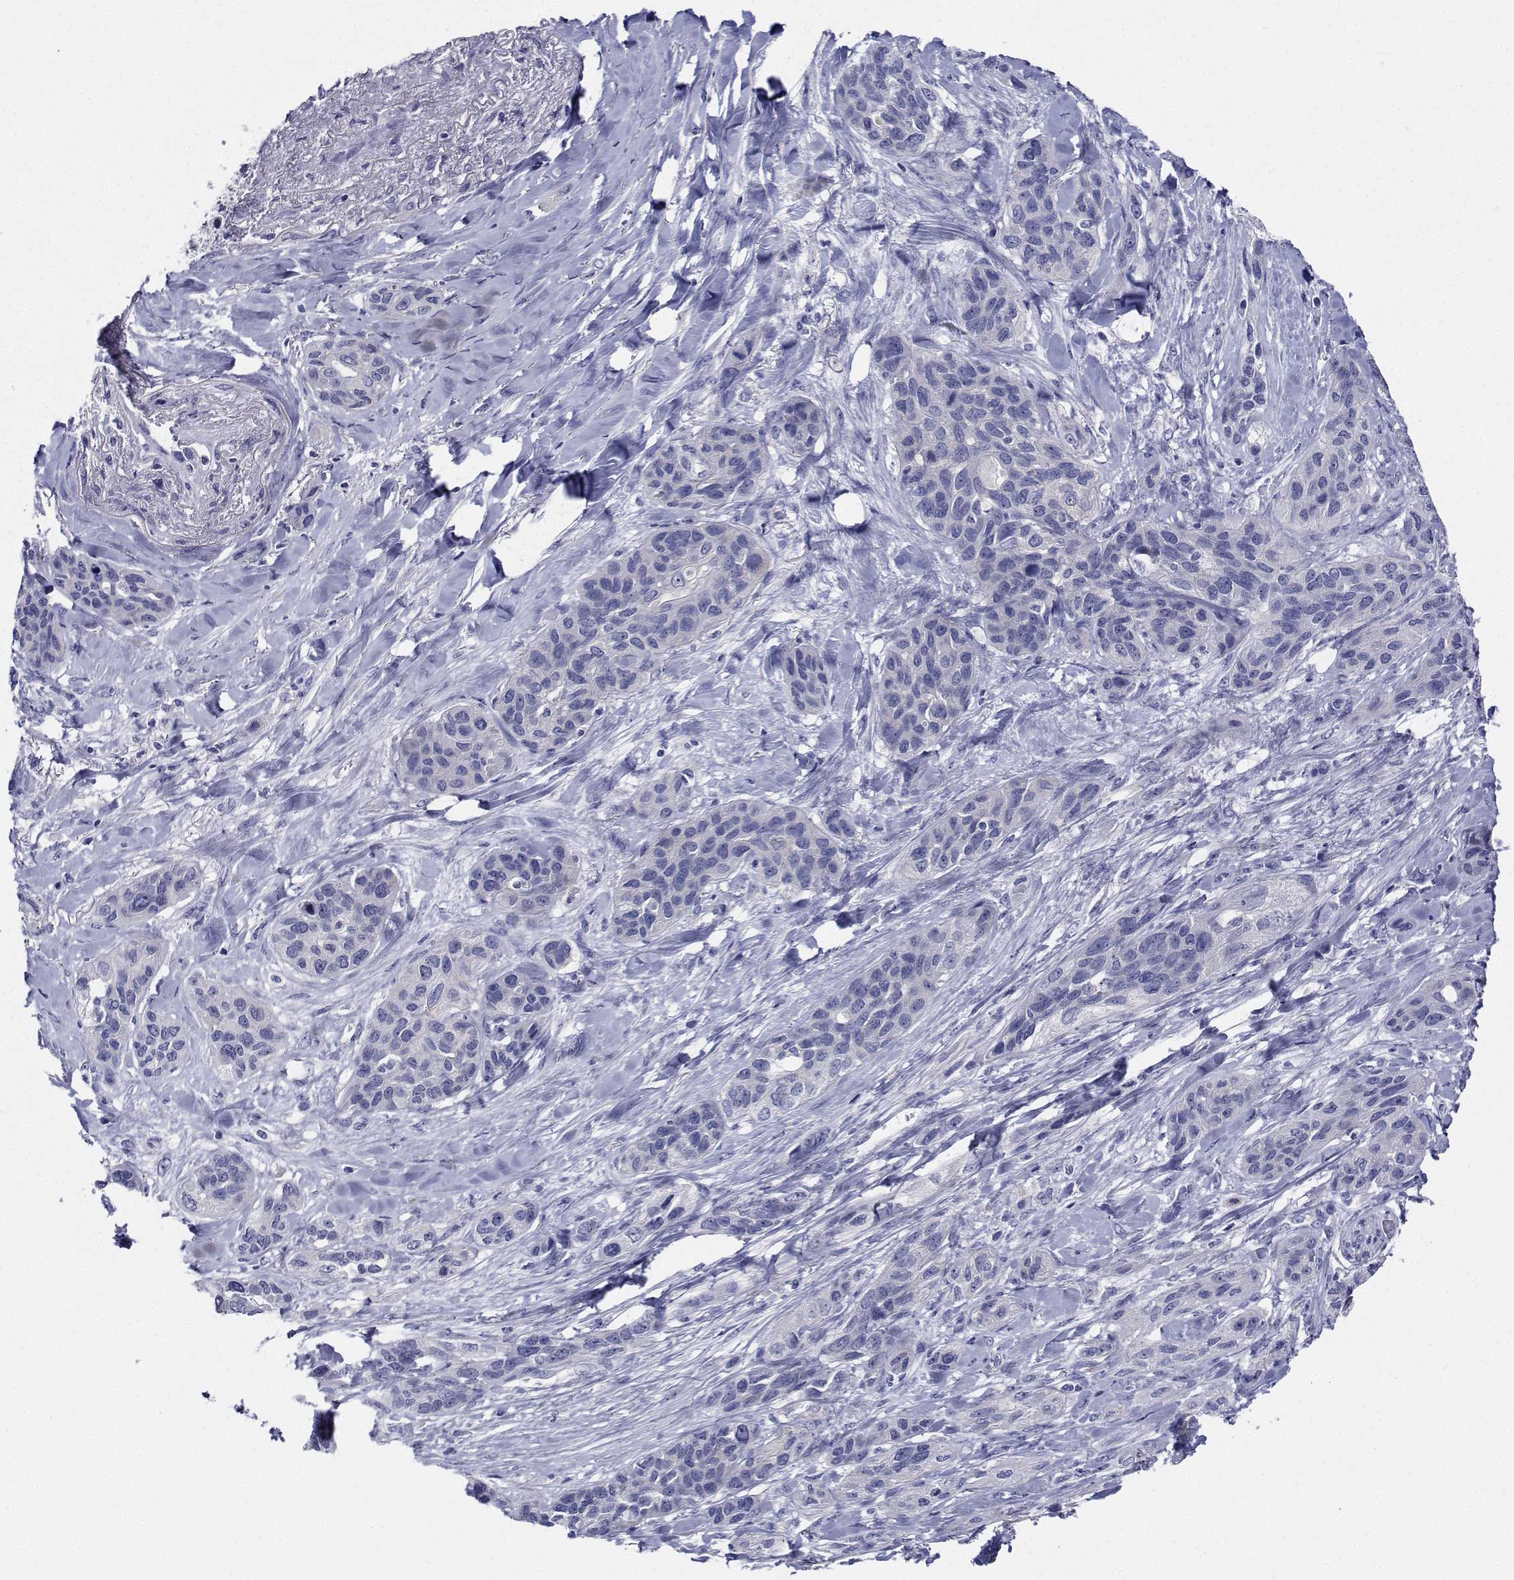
{"staining": {"intensity": "negative", "quantity": "none", "location": "none"}, "tissue": "lung cancer", "cell_type": "Tumor cells", "image_type": "cancer", "snomed": [{"axis": "morphology", "description": "Squamous cell carcinoma, NOS"}, {"axis": "topography", "description": "Lung"}], "caption": "A high-resolution image shows IHC staining of squamous cell carcinoma (lung), which shows no significant staining in tumor cells. (DAB immunohistochemistry visualized using brightfield microscopy, high magnification).", "gene": "CDHR3", "patient": {"sex": "female", "age": 70}}